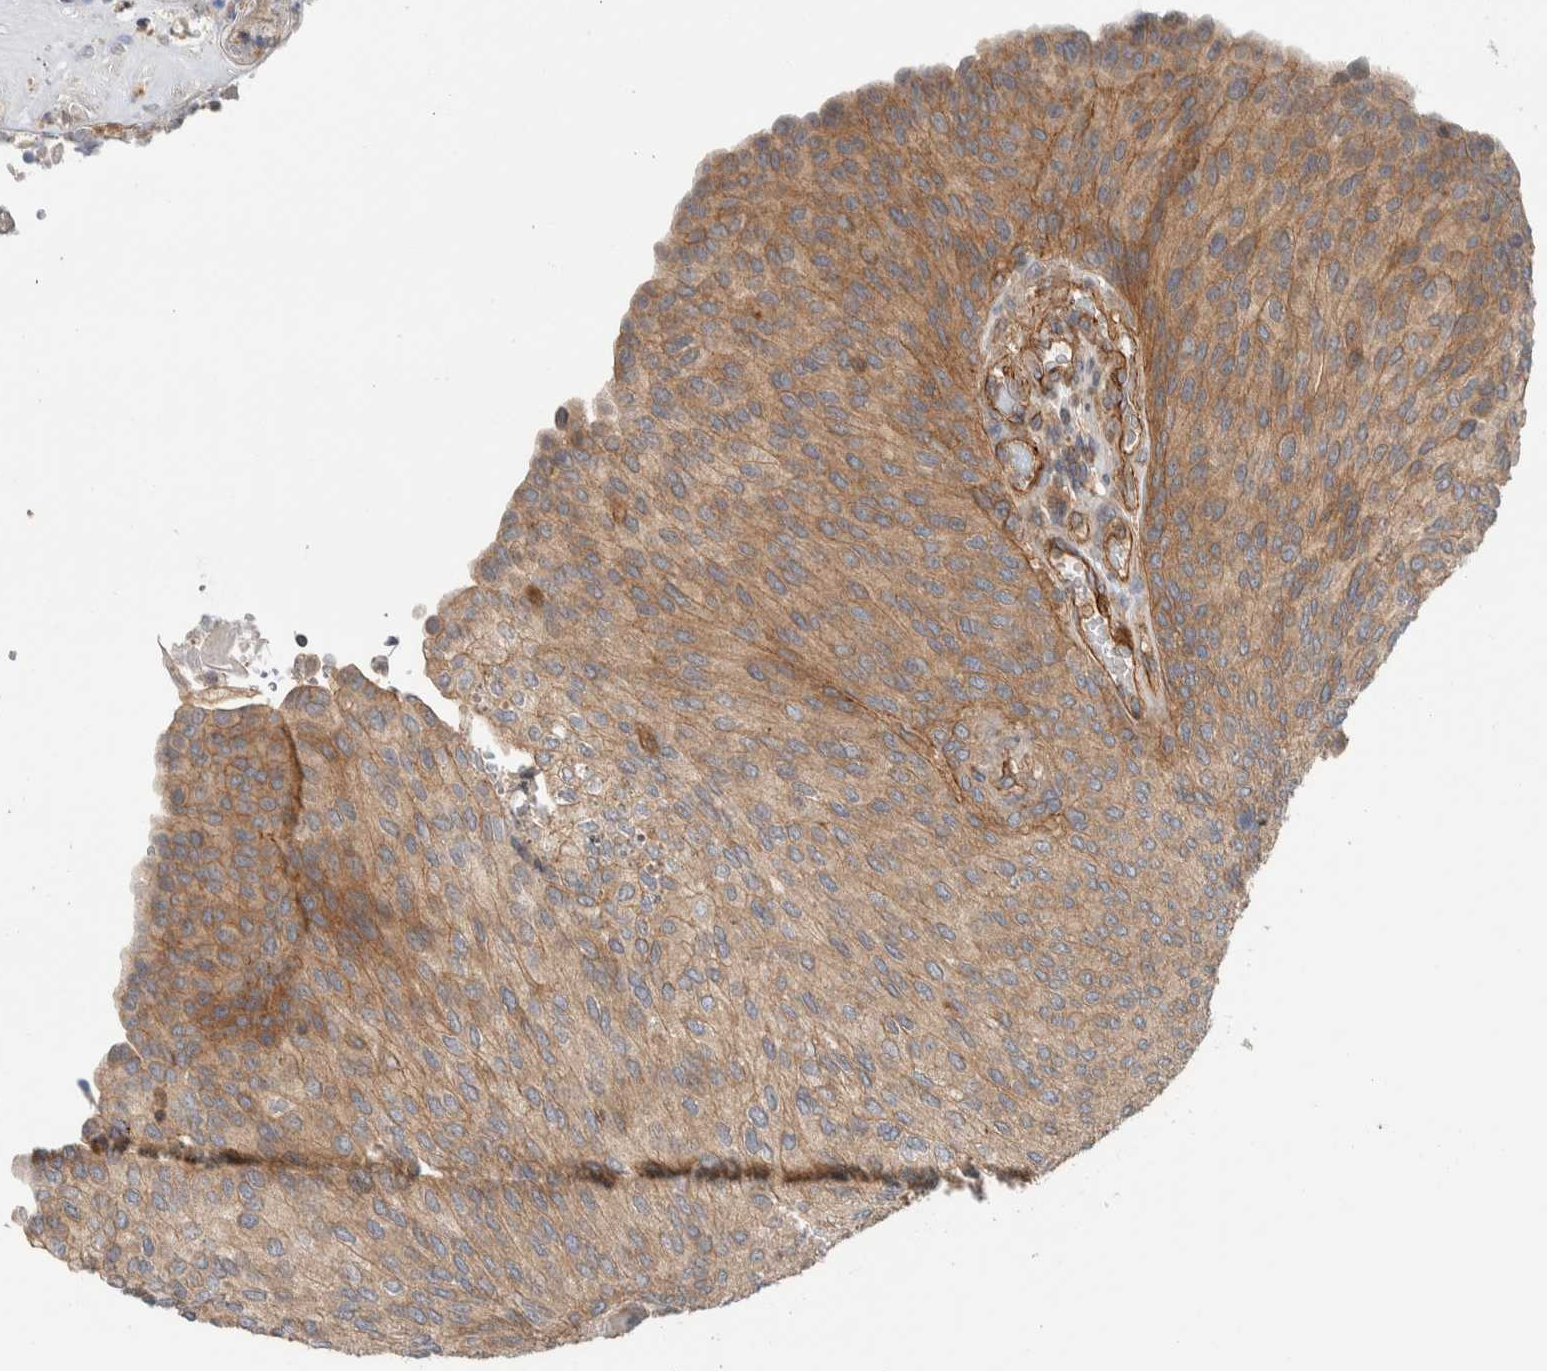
{"staining": {"intensity": "moderate", "quantity": "25%-75%", "location": "cytoplasmic/membranous"}, "tissue": "urothelial cancer", "cell_type": "Tumor cells", "image_type": "cancer", "snomed": [{"axis": "morphology", "description": "Urothelial carcinoma, Low grade"}, {"axis": "topography", "description": "Urinary bladder"}], "caption": "Immunohistochemical staining of urothelial carcinoma (low-grade) displays medium levels of moderate cytoplasmic/membranous protein staining in approximately 25%-75% of tumor cells.", "gene": "MPRIP", "patient": {"sex": "female", "age": 79}}